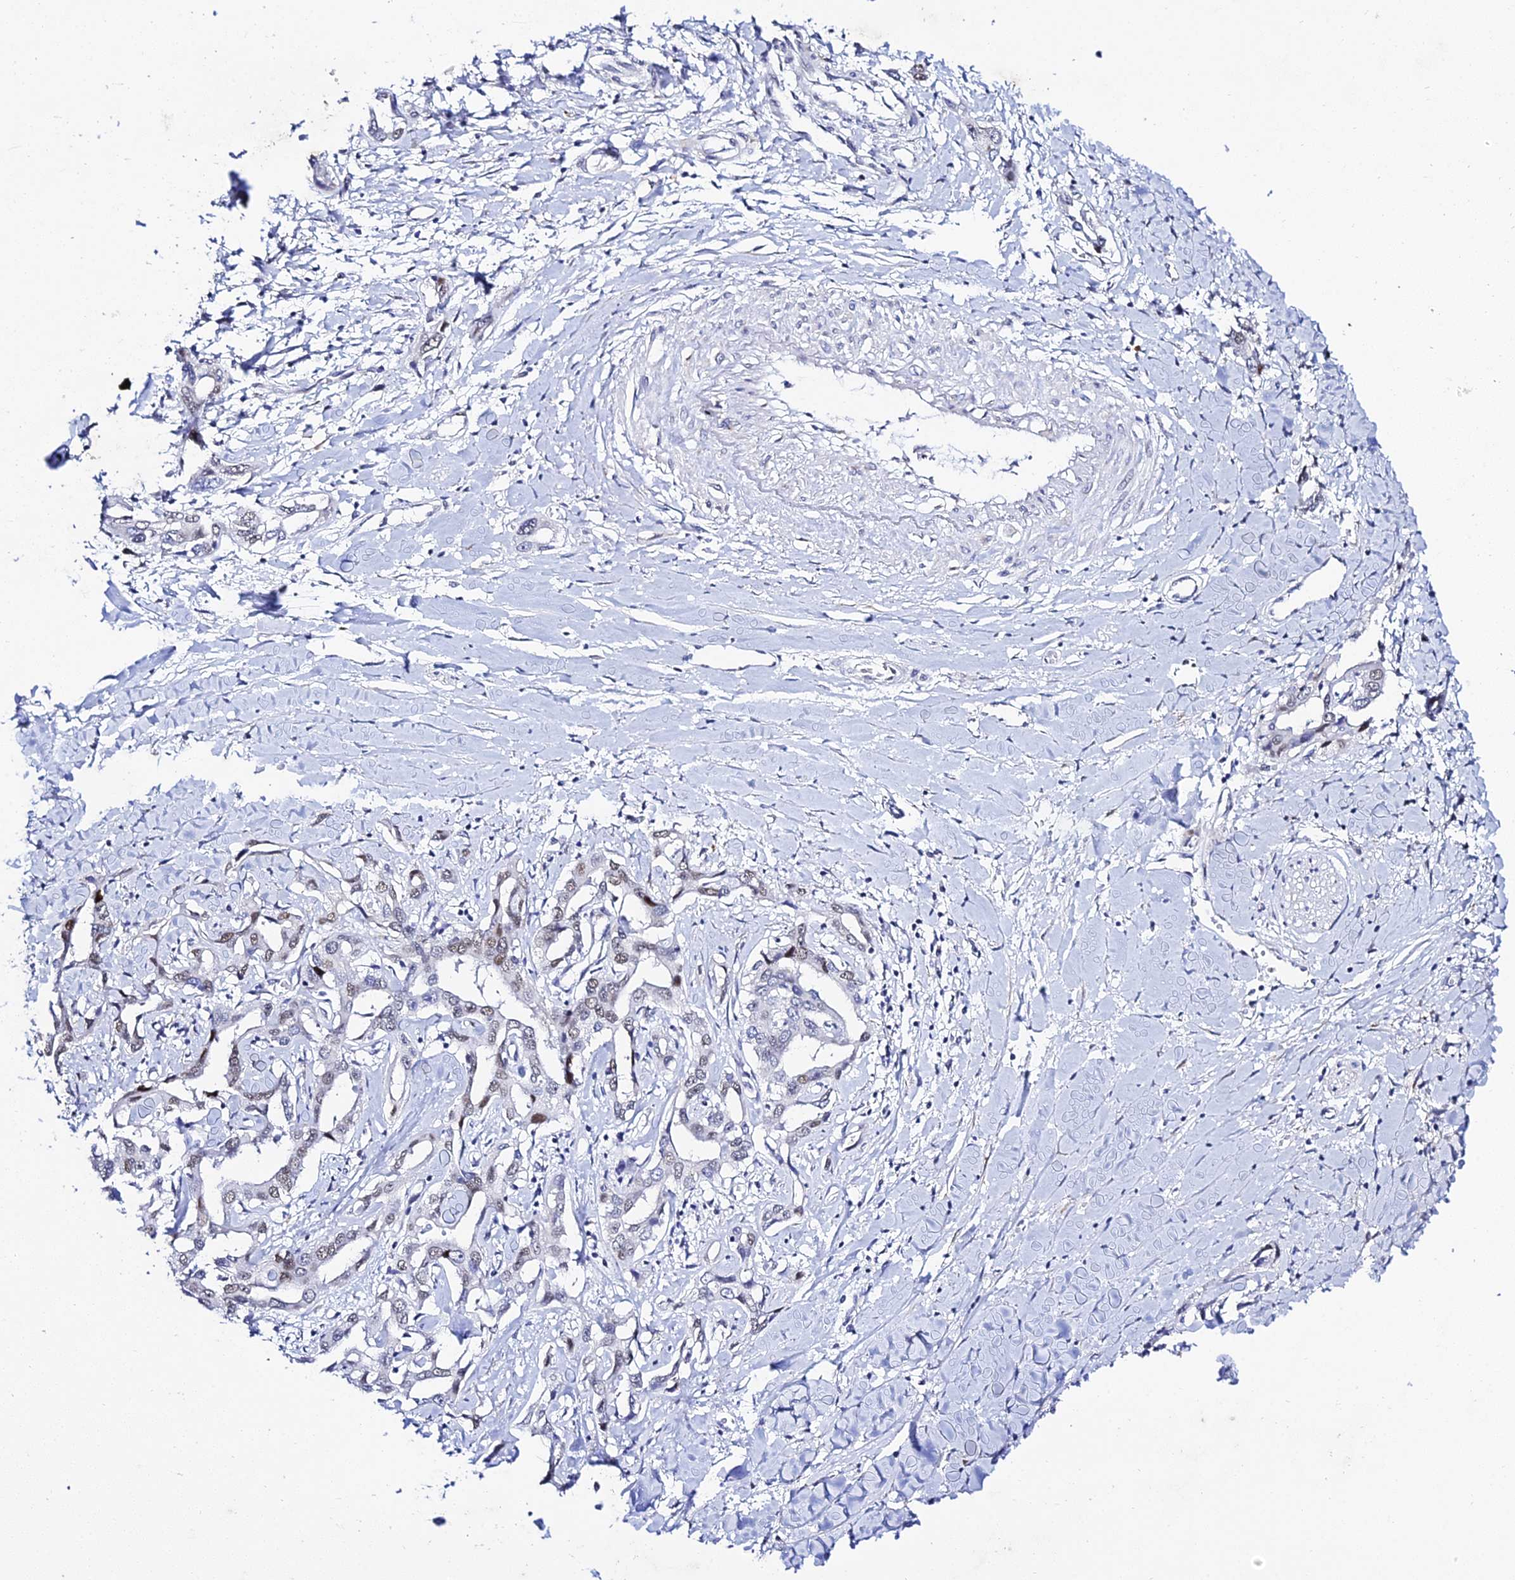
{"staining": {"intensity": "weak", "quantity": "<25%", "location": "nuclear"}, "tissue": "liver cancer", "cell_type": "Tumor cells", "image_type": "cancer", "snomed": [{"axis": "morphology", "description": "Cholangiocarcinoma"}, {"axis": "topography", "description": "Liver"}], "caption": "Tumor cells are negative for protein expression in human liver cholangiocarcinoma. The staining was performed using DAB (3,3'-diaminobenzidine) to visualize the protein expression in brown, while the nuclei were stained in blue with hematoxylin (Magnification: 20x).", "gene": "POFUT2", "patient": {"sex": "male", "age": 59}}